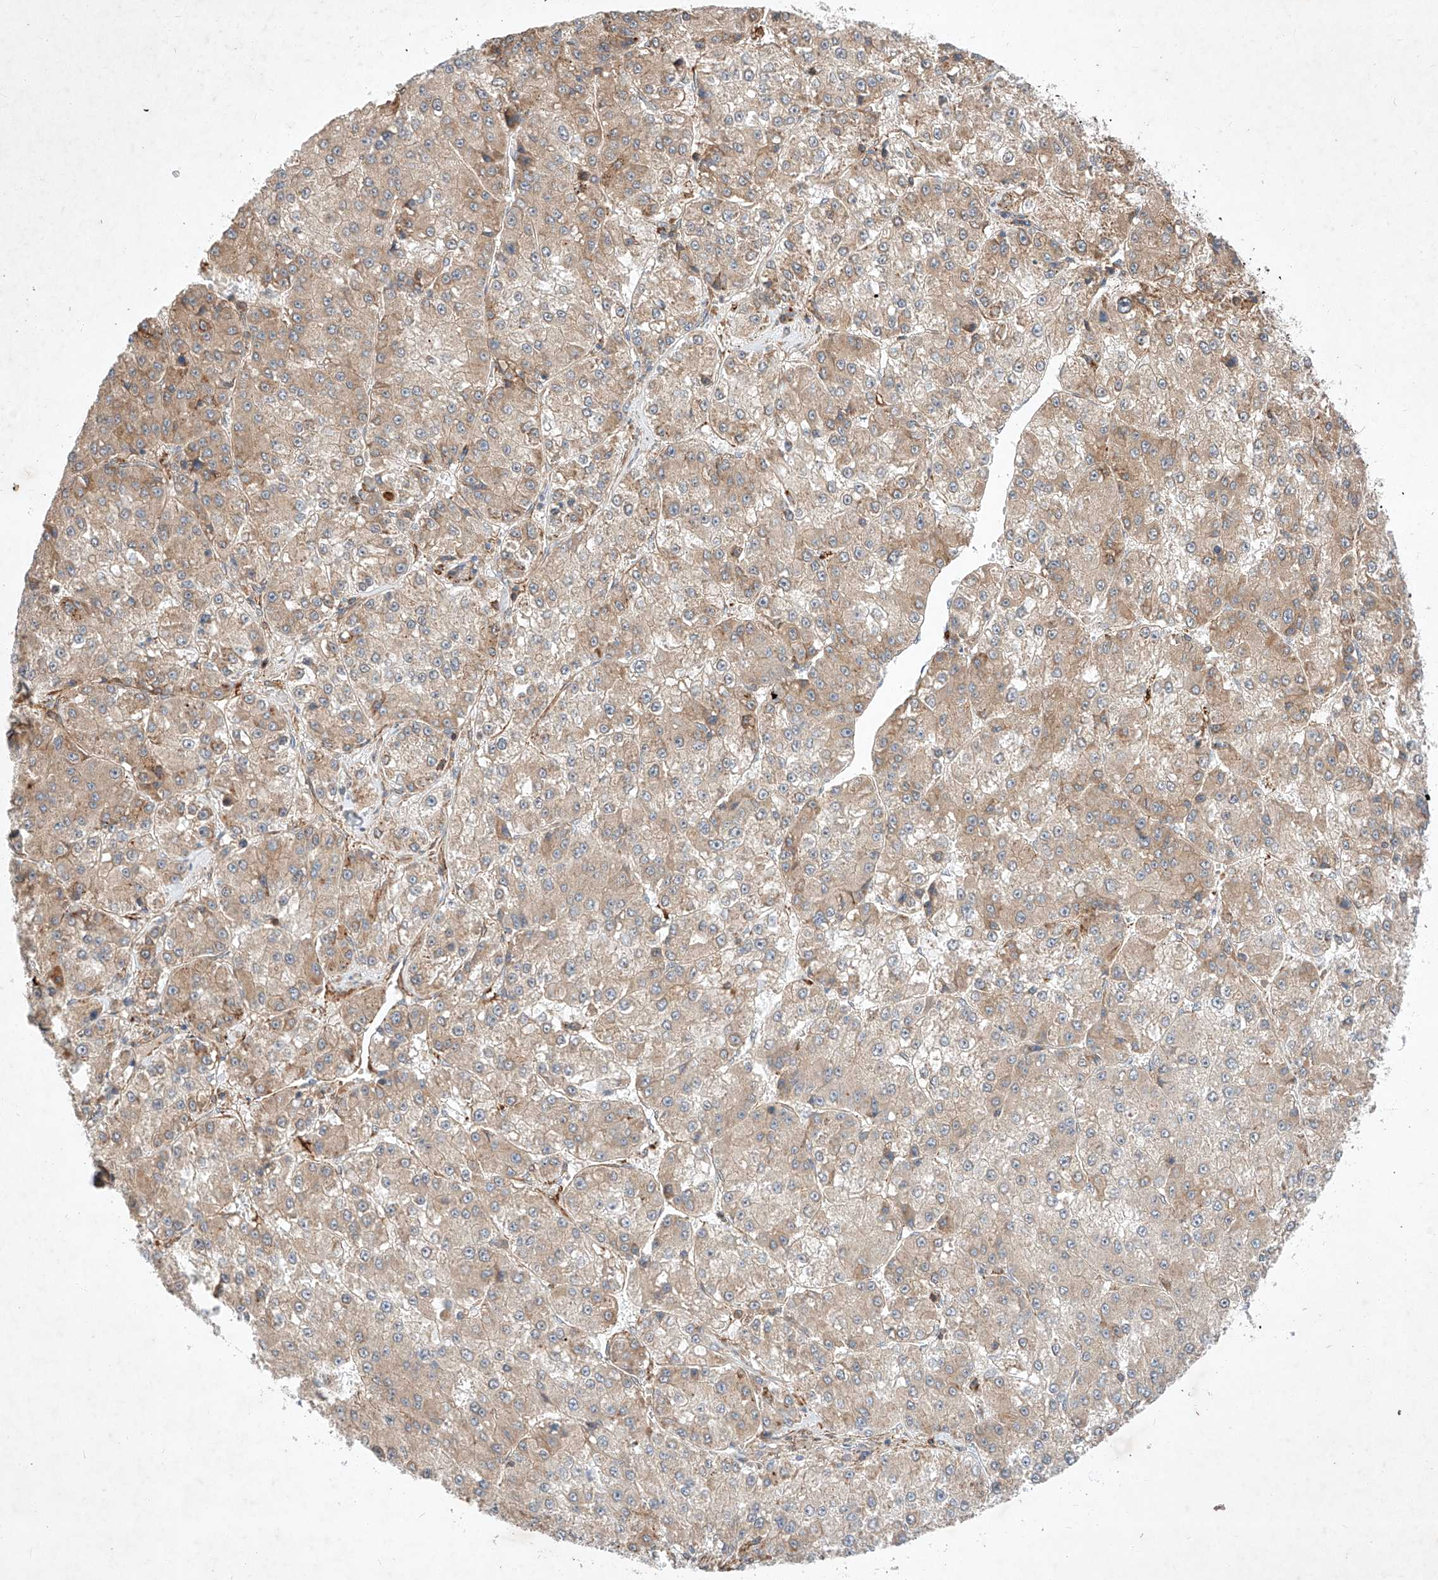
{"staining": {"intensity": "weak", "quantity": ">75%", "location": "cytoplasmic/membranous"}, "tissue": "liver cancer", "cell_type": "Tumor cells", "image_type": "cancer", "snomed": [{"axis": "morphology", "description": "Carcinoma, Hepatocellular, NOS"}, {"axis": "topography", "description": "Liver"}], "caption": "There is low levels of weak cytoplasmic/membranous positivity in tumor cells of liver cancer, as demonstrated by immunohistochemical staining (brown color).", "gene": "ARHGAP33", "patient": {"sex": "female", "age": 73}}